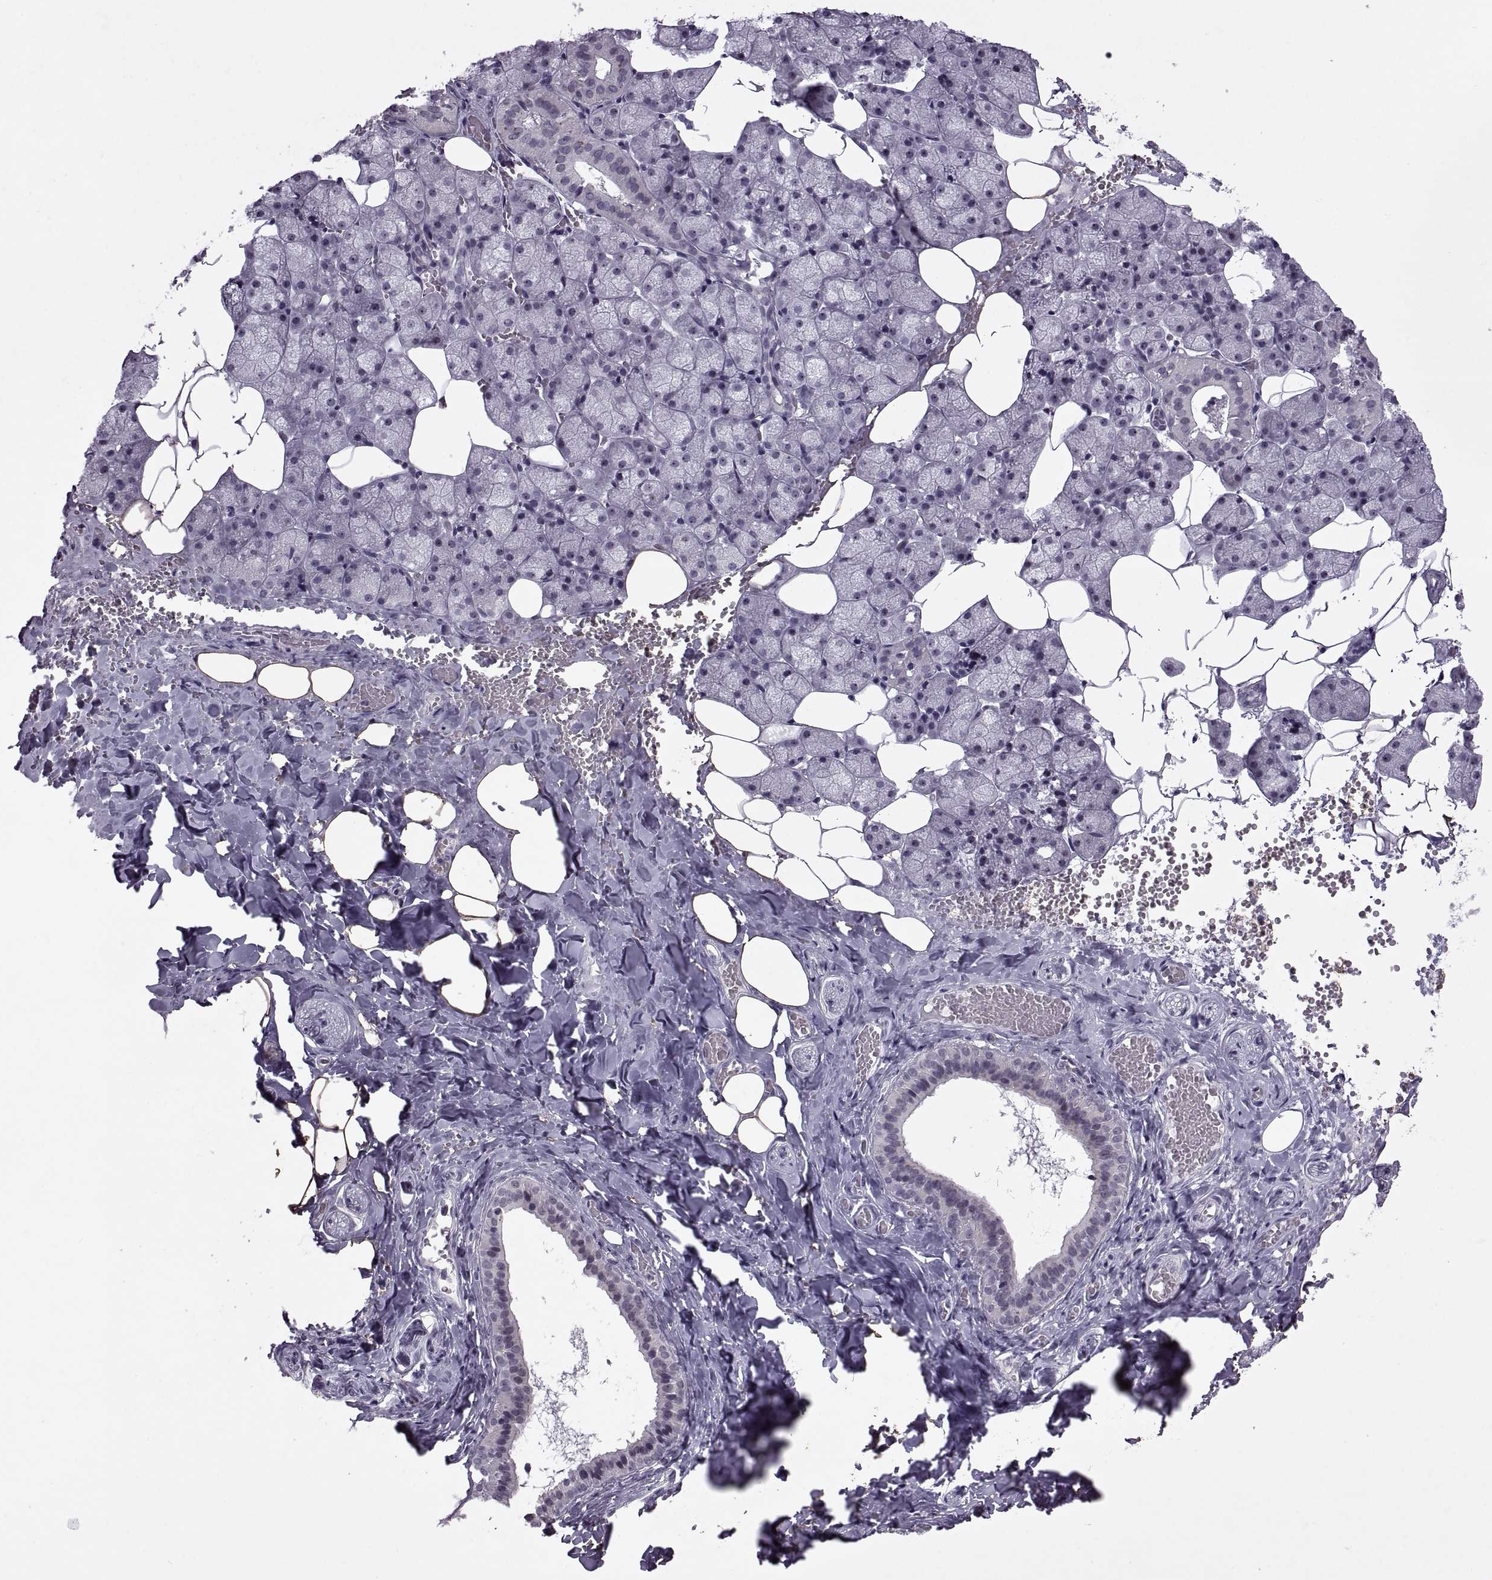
{"staining": {"intensity": "weak", "quantity": "<25%", "location": "nuclear"}, "tissue": "salivary gland", "cell_type": "Glandular cells", "image_type": "normal", "snomed": [{"axis": "morphology", "description": "Normal tissue, NOS"}, {"axis": "topography", "description": "Salivary gland"}], "caption": "Glandular cells show no significant protein staining in benign salivary gland. The staining is performed using DAB brown chromogen with nuclei counter-stained in using hematoxylin.", "gene": "SINHCAF", "patient": {"sex": "male", "age": 38}}